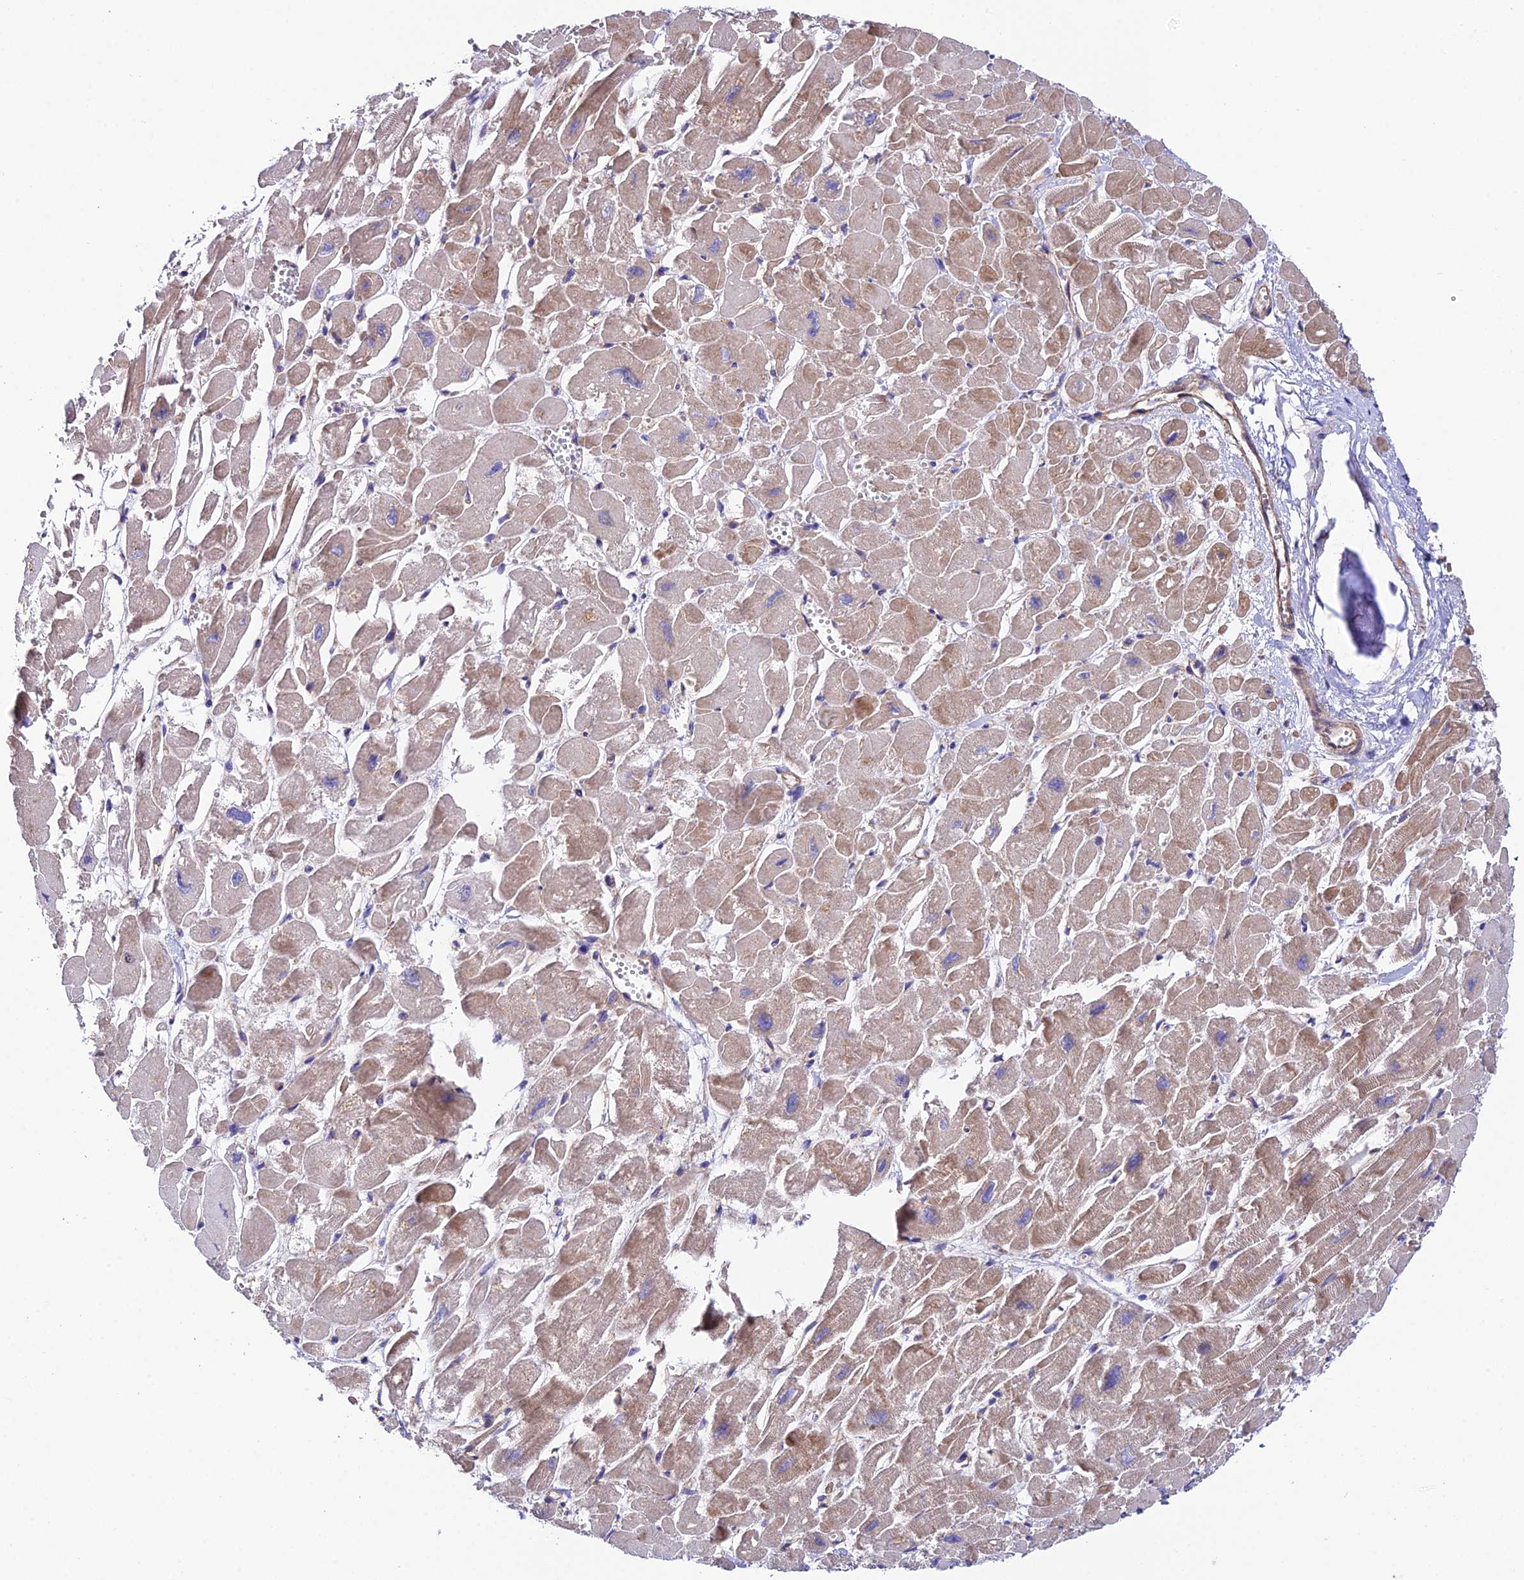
{"staining": {"intensity": "moderate", "quantity": "25%-75%", "location": "cytoplasmic/membranous"}, "tissue": "heart muscle", "cell_type": "Cardiomyocytes", "image_type": "normal", "snomed": [{"axis": "morphology", "description": "Normal tissue, NOS"}, {"axis": "topography", "description": "Heart"}], "caption": "Cardiomyocytes show moderate cytoplasmic/membranous staining in approximately 25%-75% of cells in benign heart muscle. Using DAB (3,3'-diaminobenzidine) (brown) and hematoxylin (blue) stains, captured at high magnification using brightfield microscopy.", "gene": "QRFP", "patient": {"sex": "male", "age": 54}}